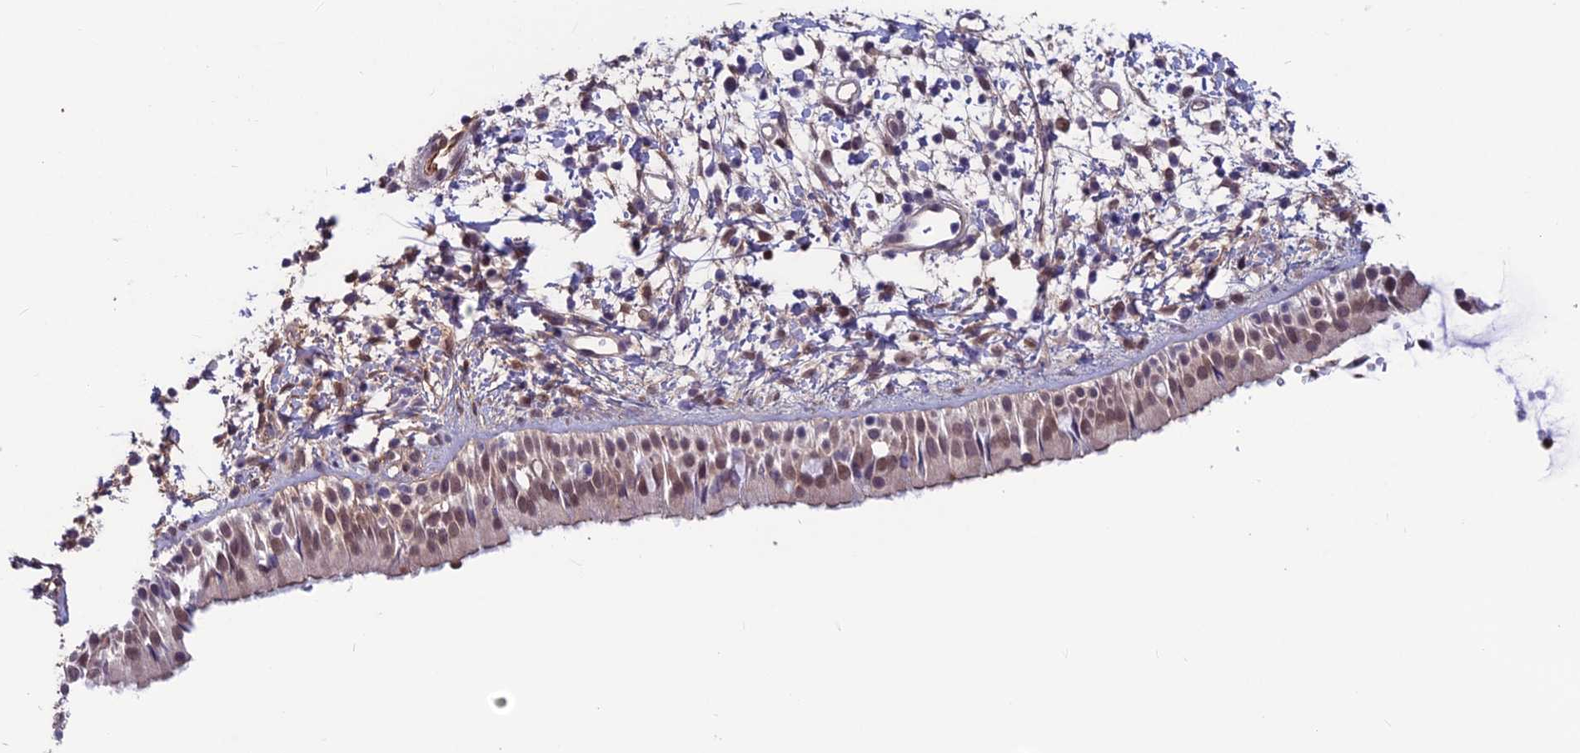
{"staining": {"intensity": "moderate", "quantity": ">75%", "location": "cytoplasmic/membranous,nuclear"}, "tissue": "nasopharynx", "cell_type": "Respiratory epithelial cells", "image_type": "normal", "snomed": [{"axis": "morphology", "description": "Normal tissue, NOS"}, {"axis": "topography", "description": "Nasopharynx"}], "caption": "Moderate cytoplasmic/membranous,nuclear expression is appreciated in approximately >75% of respiratory epithelial cells in normal nasopharynx.", "gene": "FKBPL", "patient": {"sex": "male", "age": 22}}